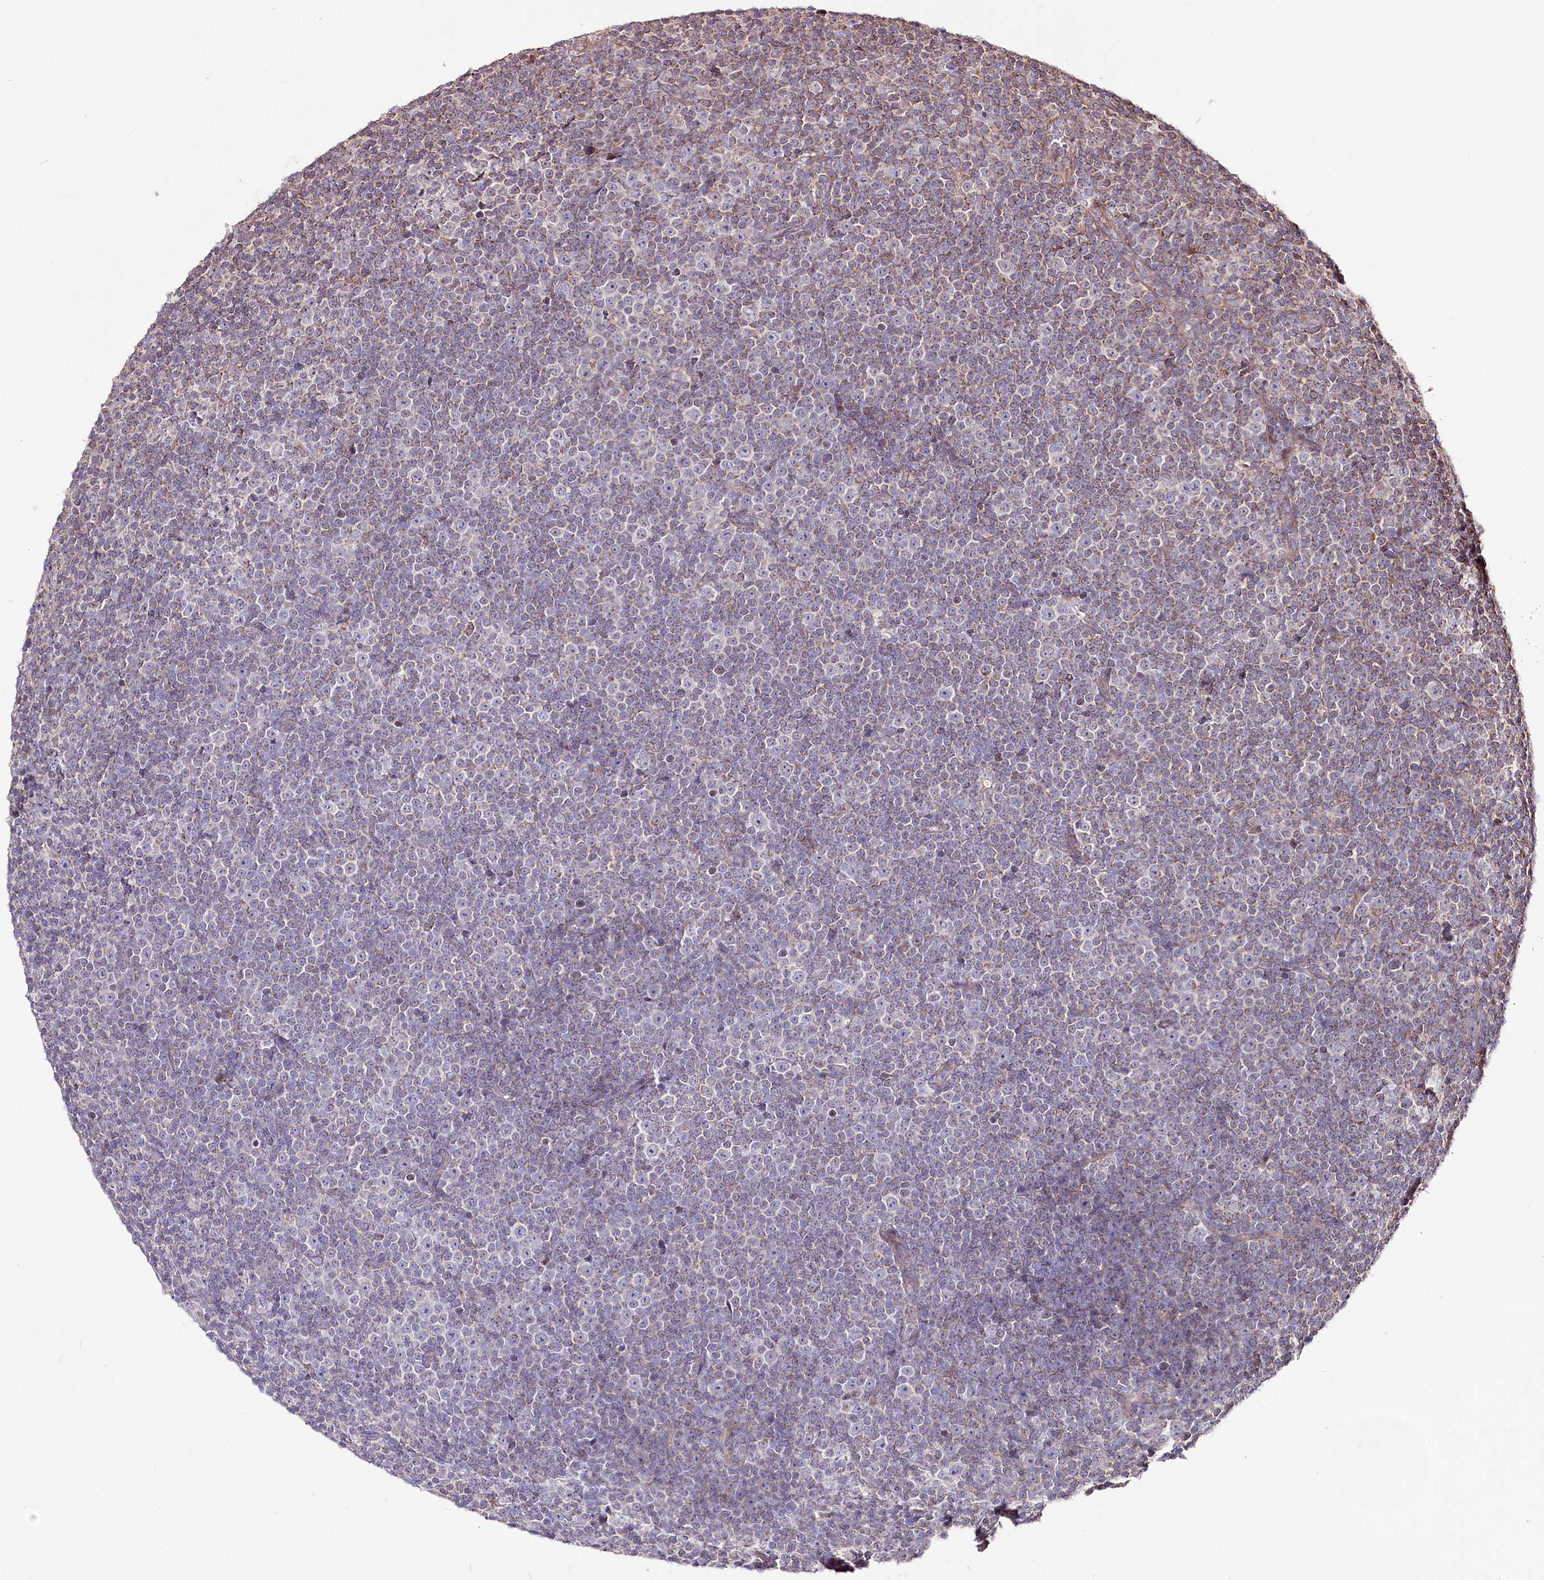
{"staining": {"intensity": "negative", "quantity": "none", "location": "none"}, "tissue": "lymphoma", "cell_type": "Tumor cells", "image_type": "cancer", "snomed": [{"axis": "morphology", "description": "Malignant lymphoma, non-Hodgkin's type, Low grade"}, {"axis": "topography", "description": "Lymph node"}], "caption": "Immunohistochemical staining of human malignant lymphoma, non-Hodgkin's type (low-grade) displays no significant staining in tumor cells. The staining is performed using DAB (3,3'-diaminobenzidine) brown chromogen with nuclei counter-stained in using hematoxylin.", "gene": "ZNF226", "patient": {"sex": "female", "age": 67}}